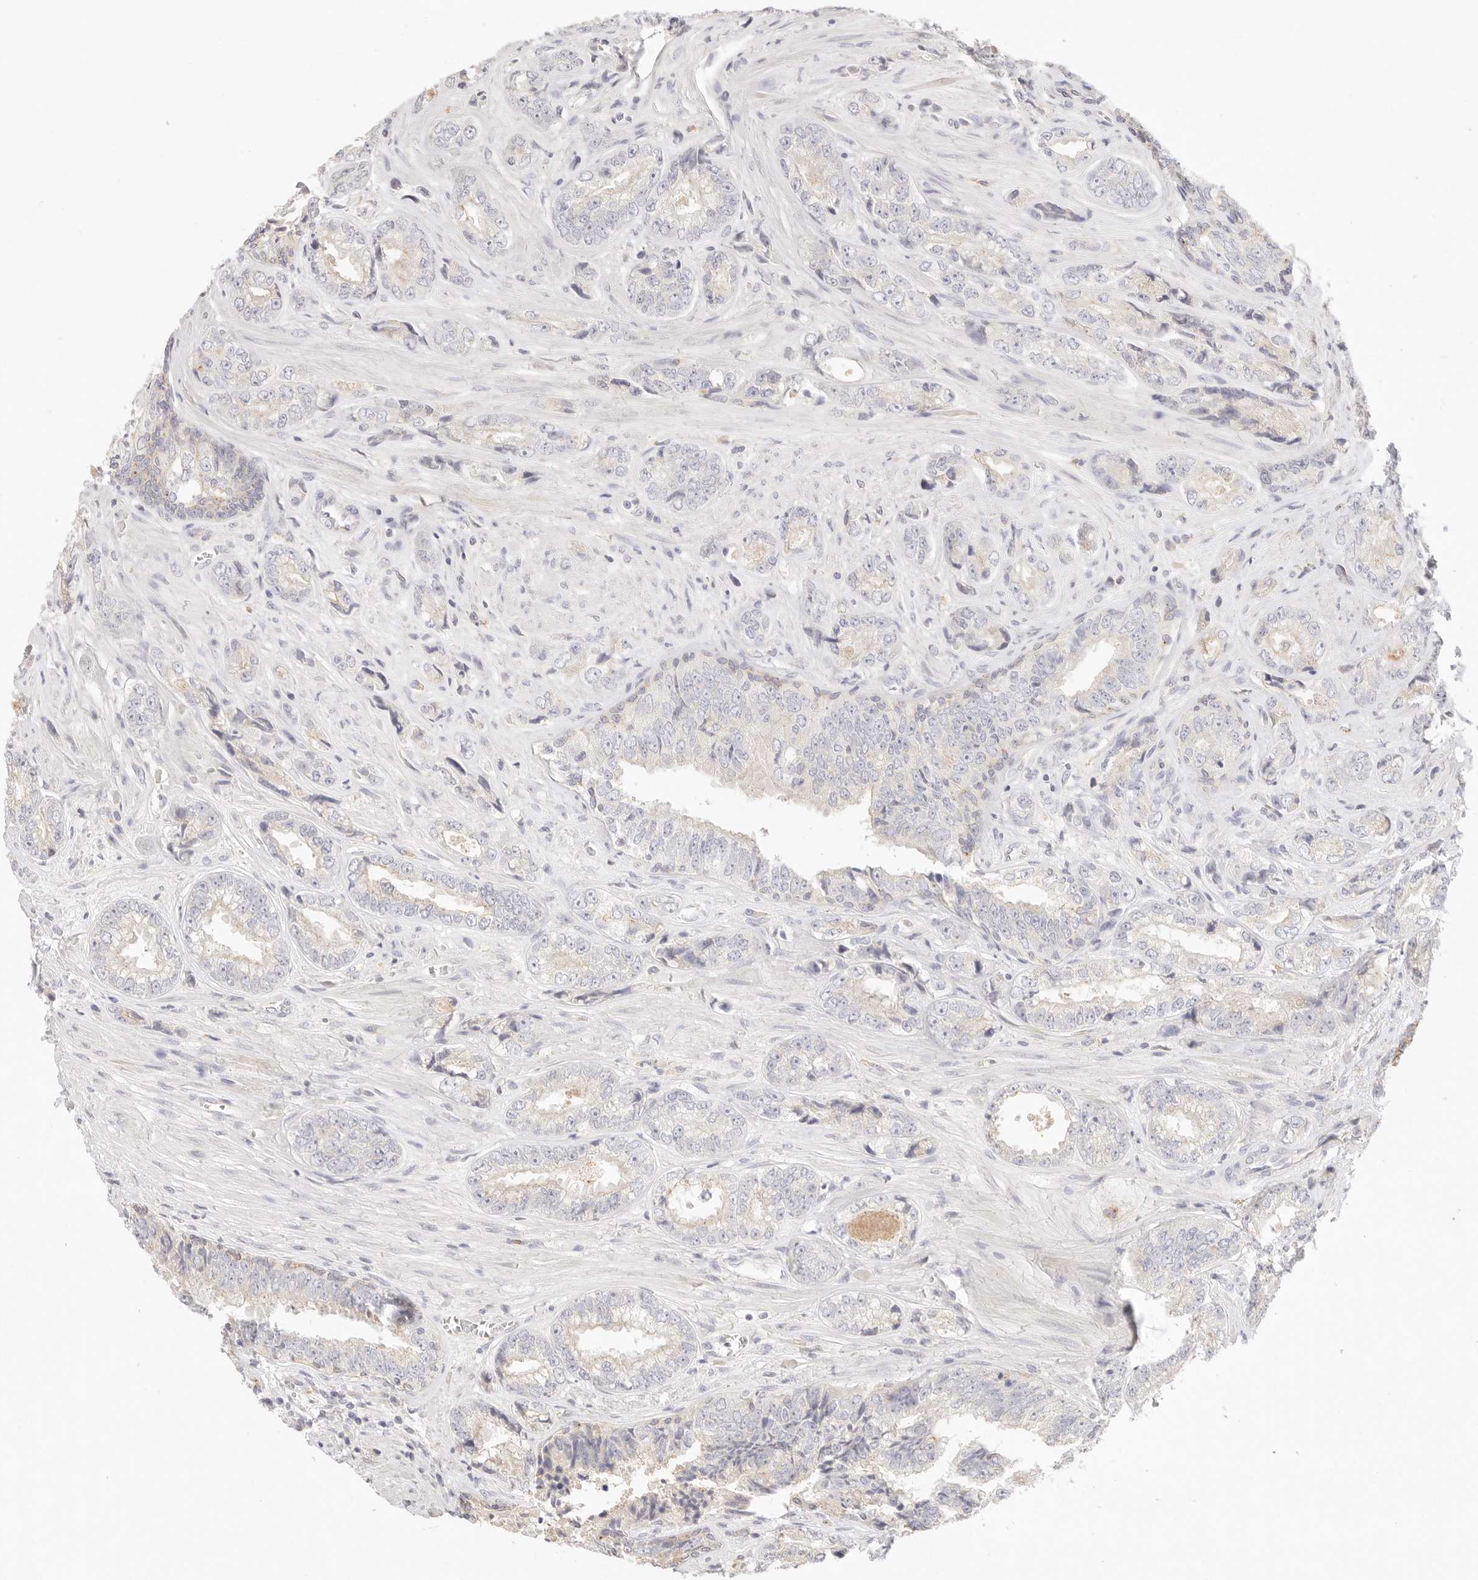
{"staining": {"intensity": "negative", "quantity": "none", "location": "none"}, "tissue": "prostate cancer", "cell_type": "Tumor cells", "image_type": "cancer", "snomed": [{"axis": "morphology", "description": "Adenocarcinoma, High grade"}, {"axis": "topography", "description": "Prostate"}], "caption": "This is an immunohistochemistry (IHC) photomicrograph of prostate cancer. There is no staining in tumor cells.", "gene": "CEP120", "patient": {"sex": "male", "age": 61}}